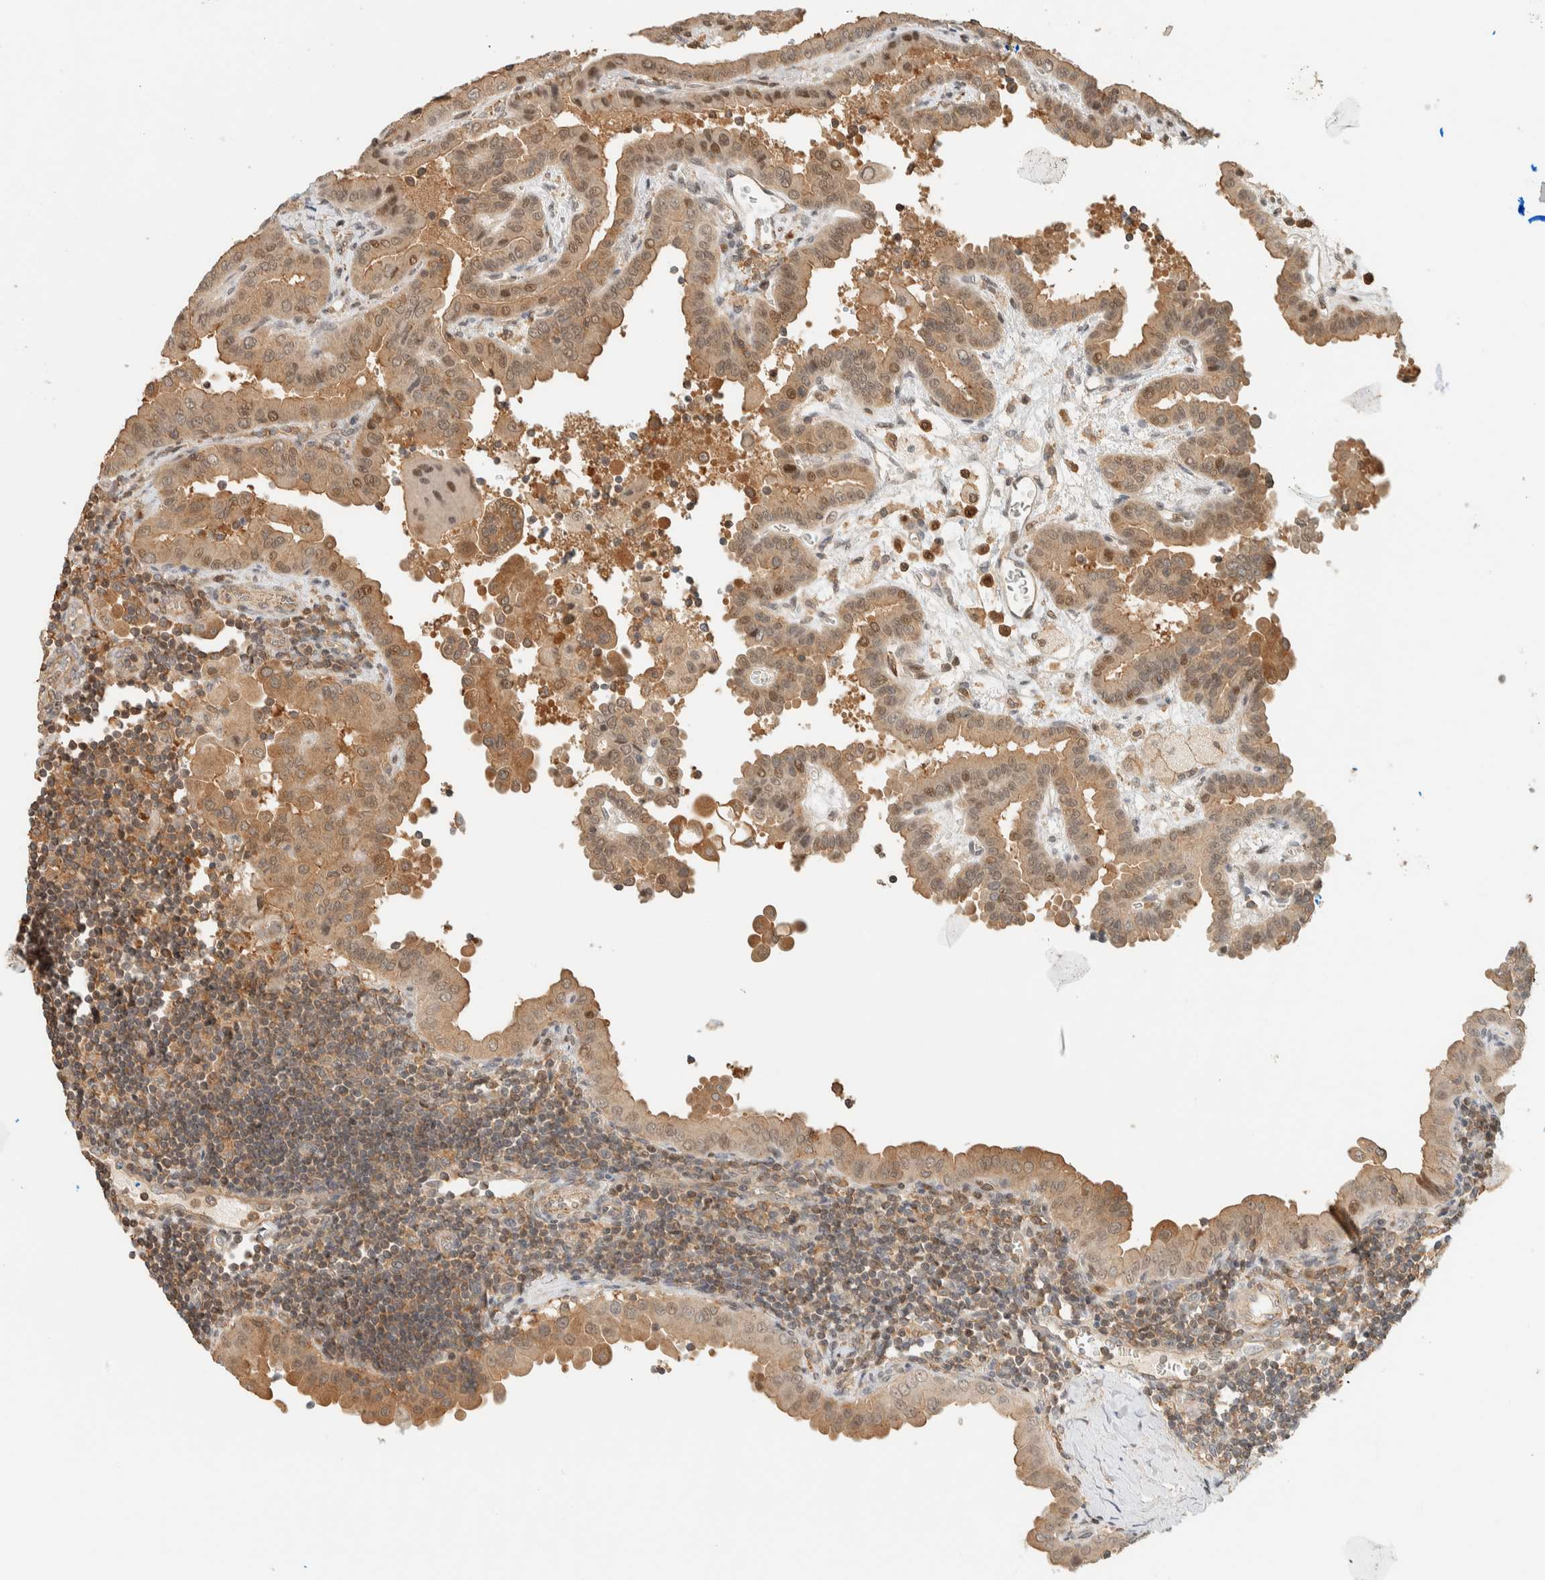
{"staining": {"intensity": "moderate", "quantity": ">75%", "location": "cytoplasmic/membranous"}, "tissue": "thyroid cancer", "cell_type": "Tumor cells", "image_type": "cancer", "snomed": [{"axis": "morphology", "description": "Papillary adenocarcinoma, NOS"}, {"axis": "topography", "description": "Thyroid gland"}], "caption": "Thyroid cancer was stained to show a protein in brown. There is medium levels of moderate cytoplasmic/membranous expression in about >75% of tumor cells.", "gene": "ARFGEF1", "patient": {"sex": "male", "age": 33}}